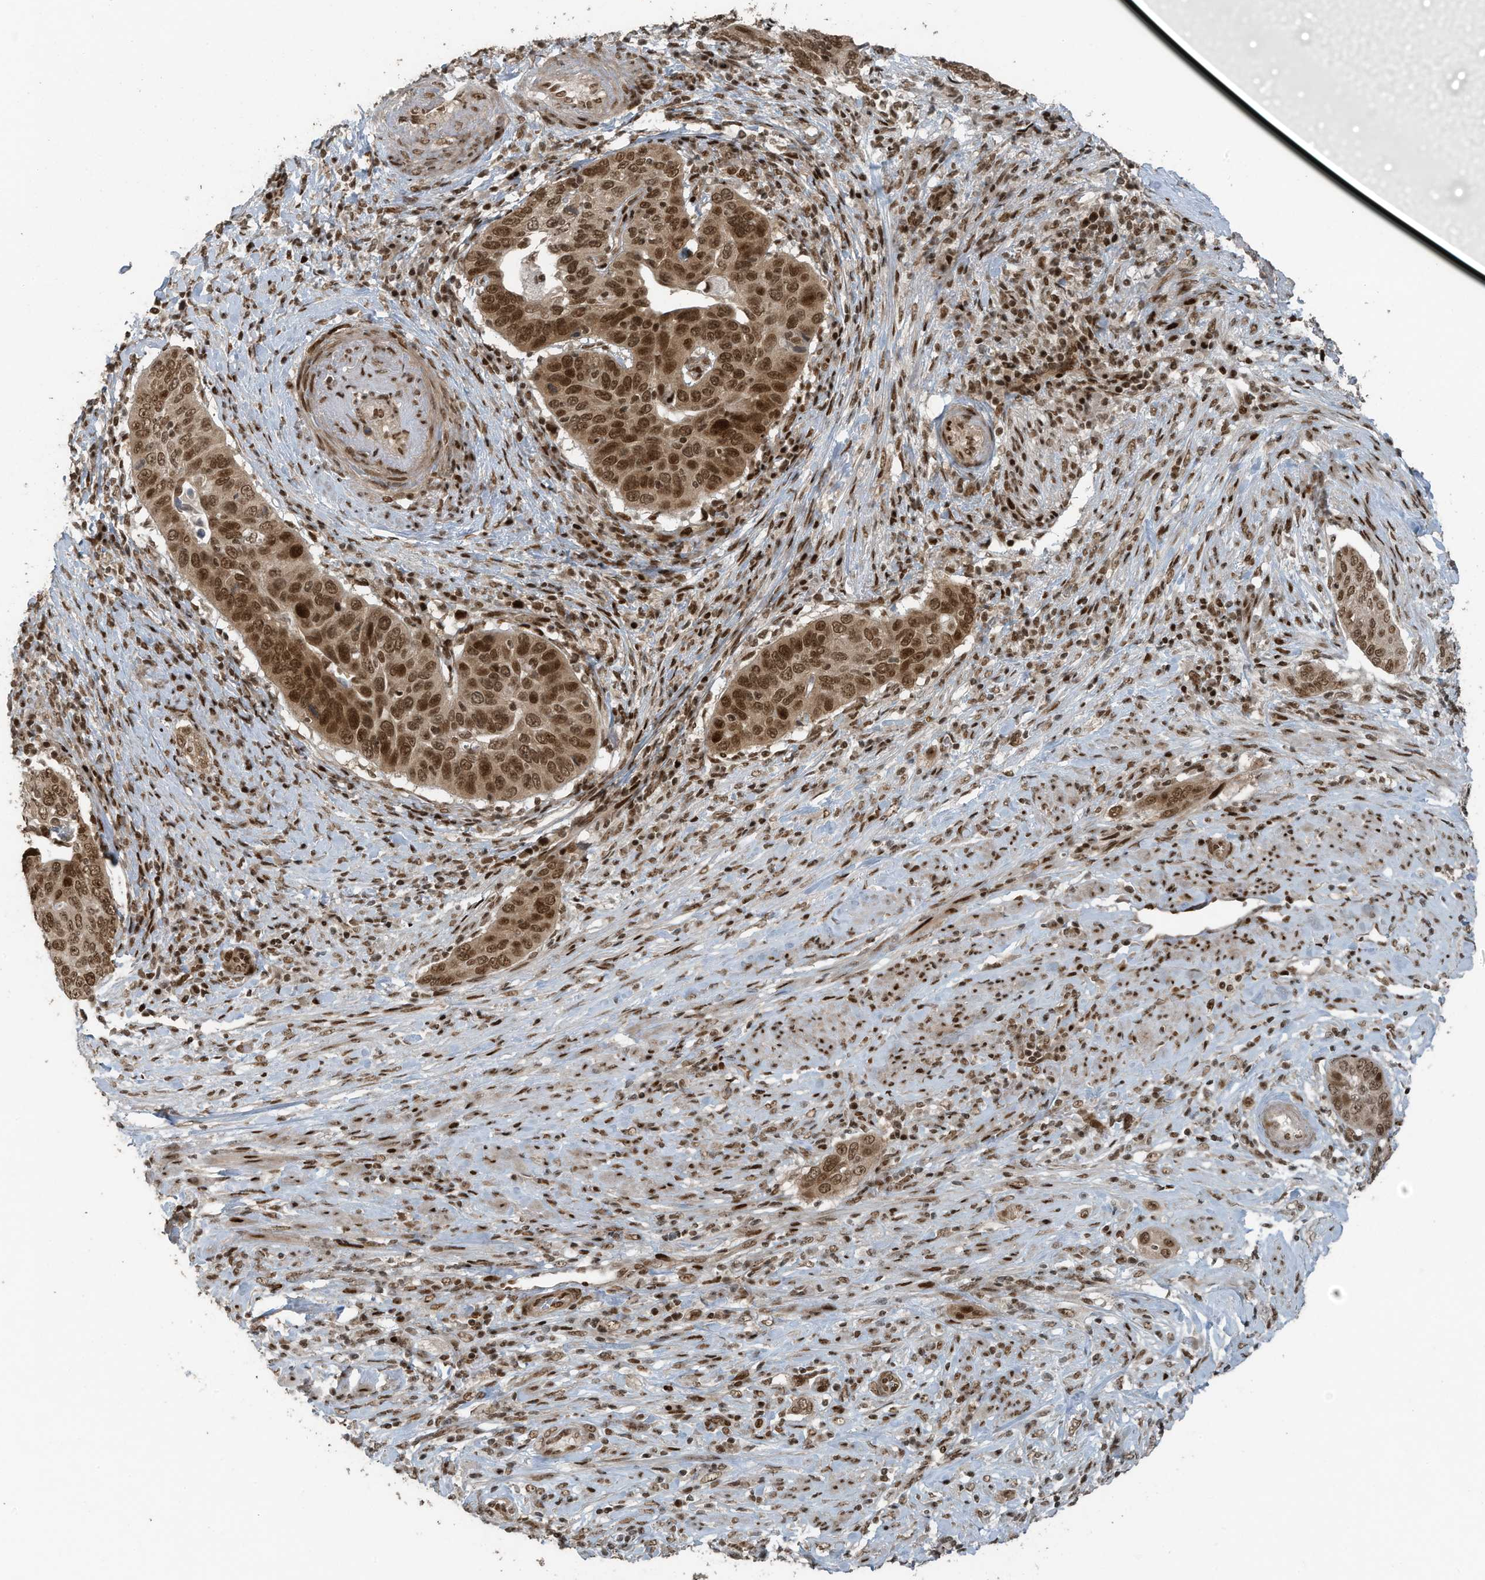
{"staining": {"intensity": "strong", "quantity": ">75%", "location": "nuclear"}, "tissue": "cervical cancer", "cell_type": "Tumor cells", "image_type": "cancer", "snomed": [{"axis": "morphology", "description": "Squamous cell carcinoma, NOS"}, {"axis": "topography", "description": "Cervix"}], "caption": "Cervical squamous cell carcinoma stained for a protein (brown) displays strong nuclear positive positivity in about >75% of tumor cells.", "gene": "PCNP", "patient": {"sex": "female", "age": 60}}